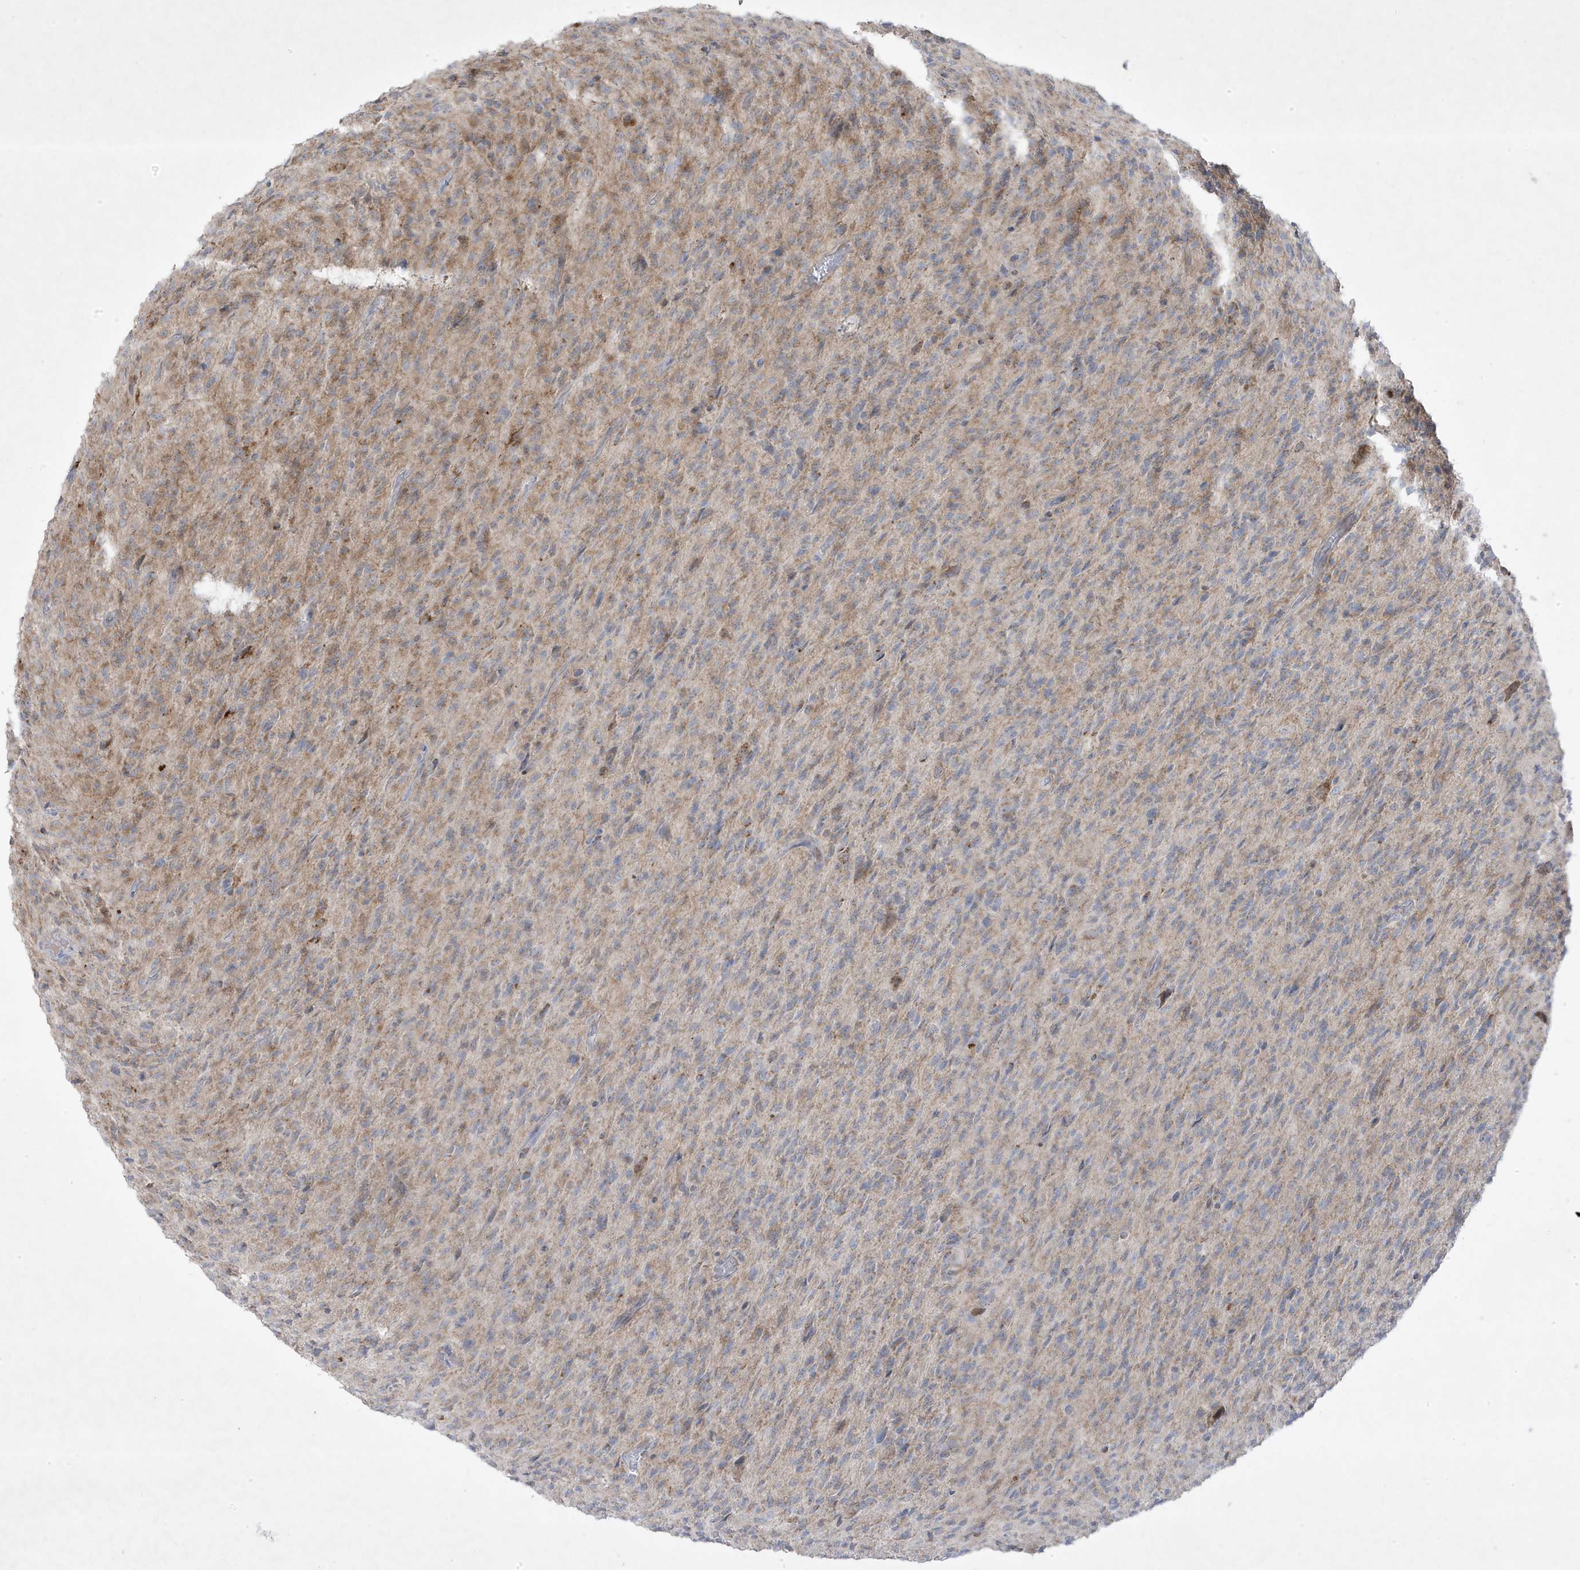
{"staining": {"intensity": "weak", "quantity": "25%-75%", "location": "cytoplasmic/membranous"}, "tissue": "glioma", "cell_type": "Tumor cells", "image_type": "cancer", "snomed": [{"axis": "morphology", "description": "Glioma, malignant, High grade"}, {"axis": "topography", "description": "Brain"}], "caption": "IHC (DAB) staining of human glioma shows weak cytoplasmic/membranous protein expression in about 25%-75% of tumor cells. Using DAB (brown) and hematoxylin (blue) stains, captured at high magnification using brightfield microscopy.", "gene": "ADAMTSL3", "patient": {"sex": "female", "age": 57}}